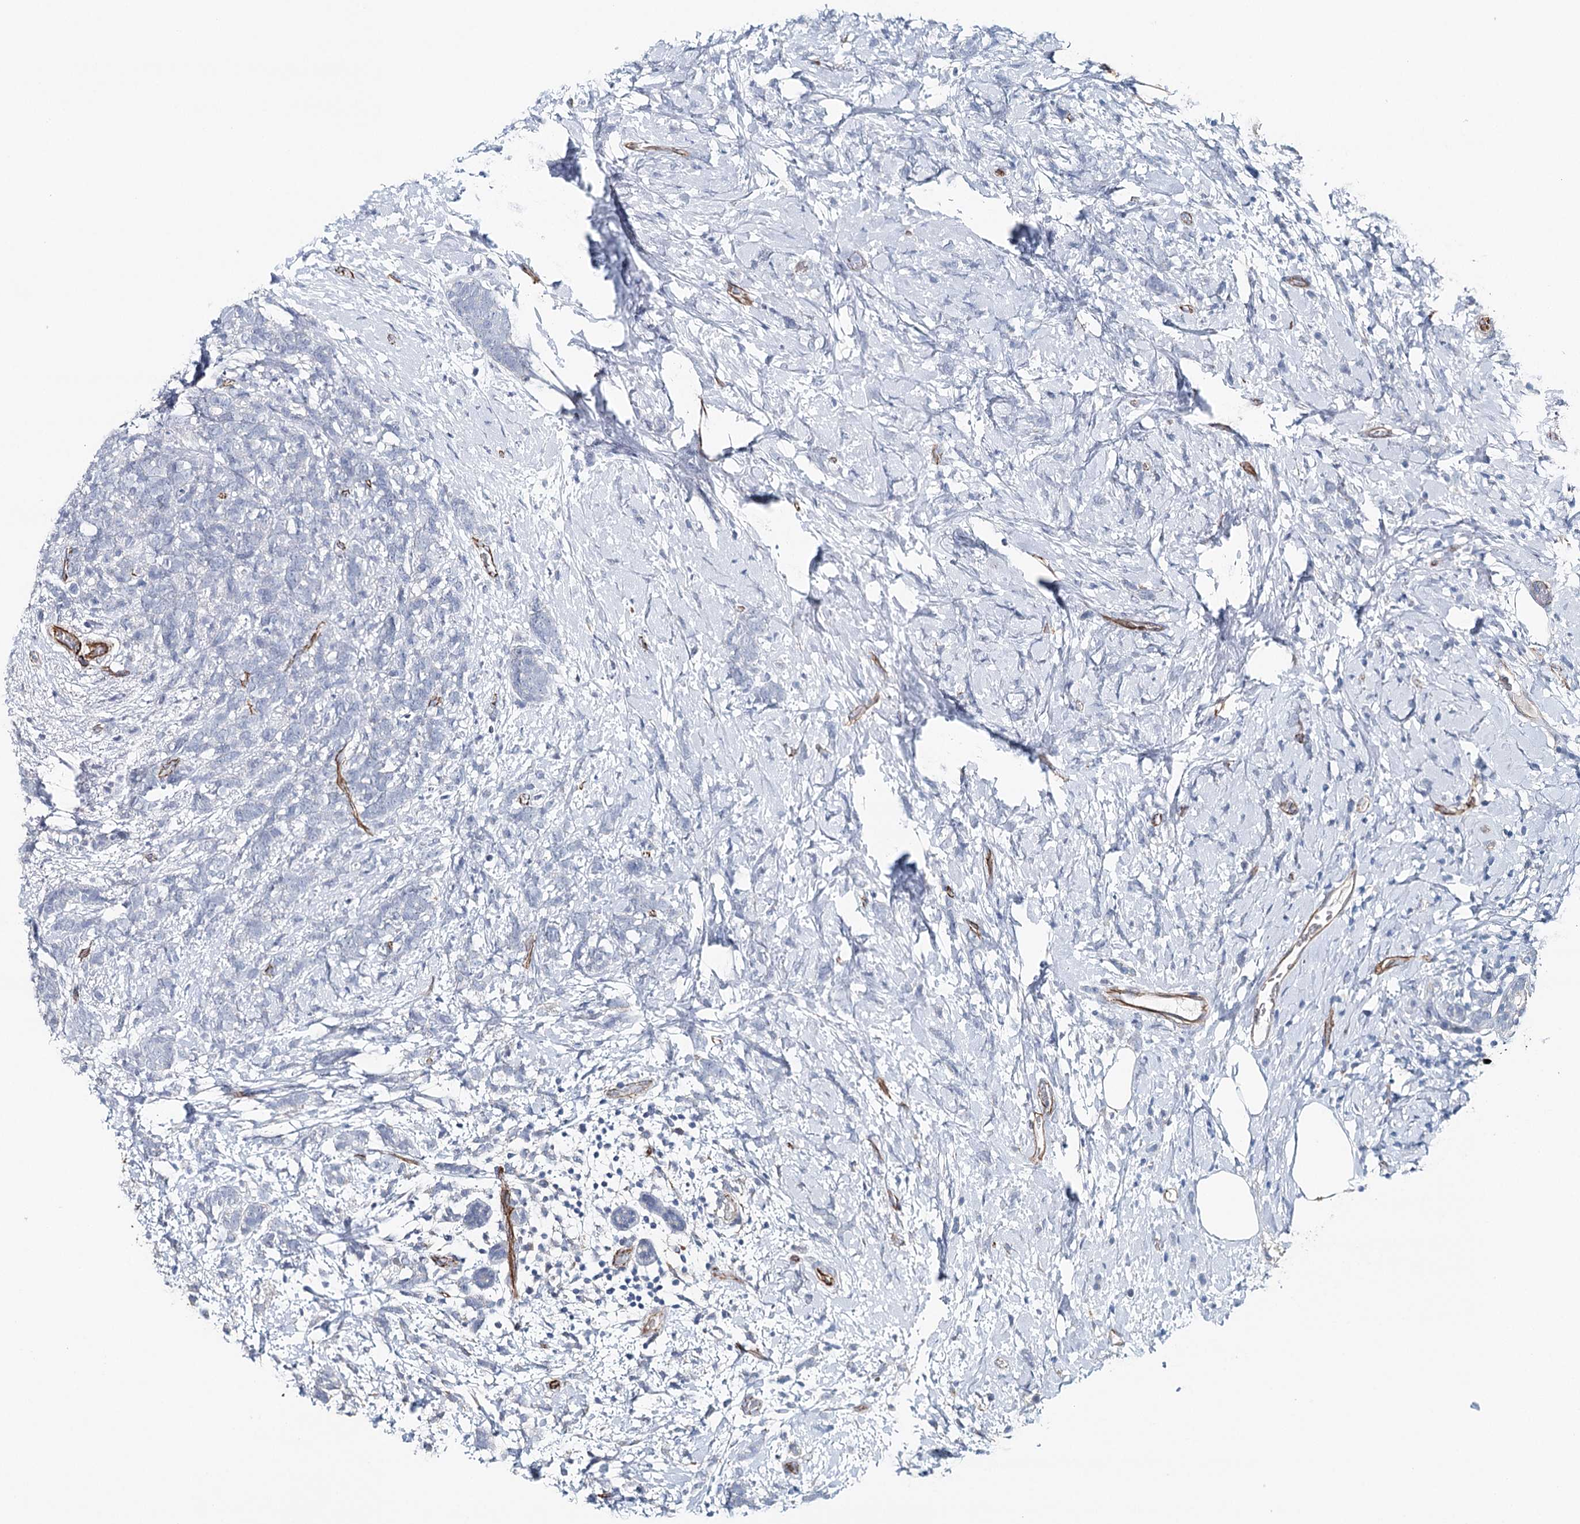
{"staining": {"intensity": "negative", "quantity": "none", "location": "none"}, "tissue": "breast cancer", "cell_type": "Tumor cells", "image_type": "cancer", "snomed": [{"axis": "morphology", "description": "Lobular carcinoma"}, {"axis": "topography", "description": "Breast"}], "caption": "Immunohistochemical staining of human breast cancer (lobular carcinoma) displays no significant staining in tumor cells.", "gene": "SYNPO", "patient": {"sex": "female", "age": 58}}